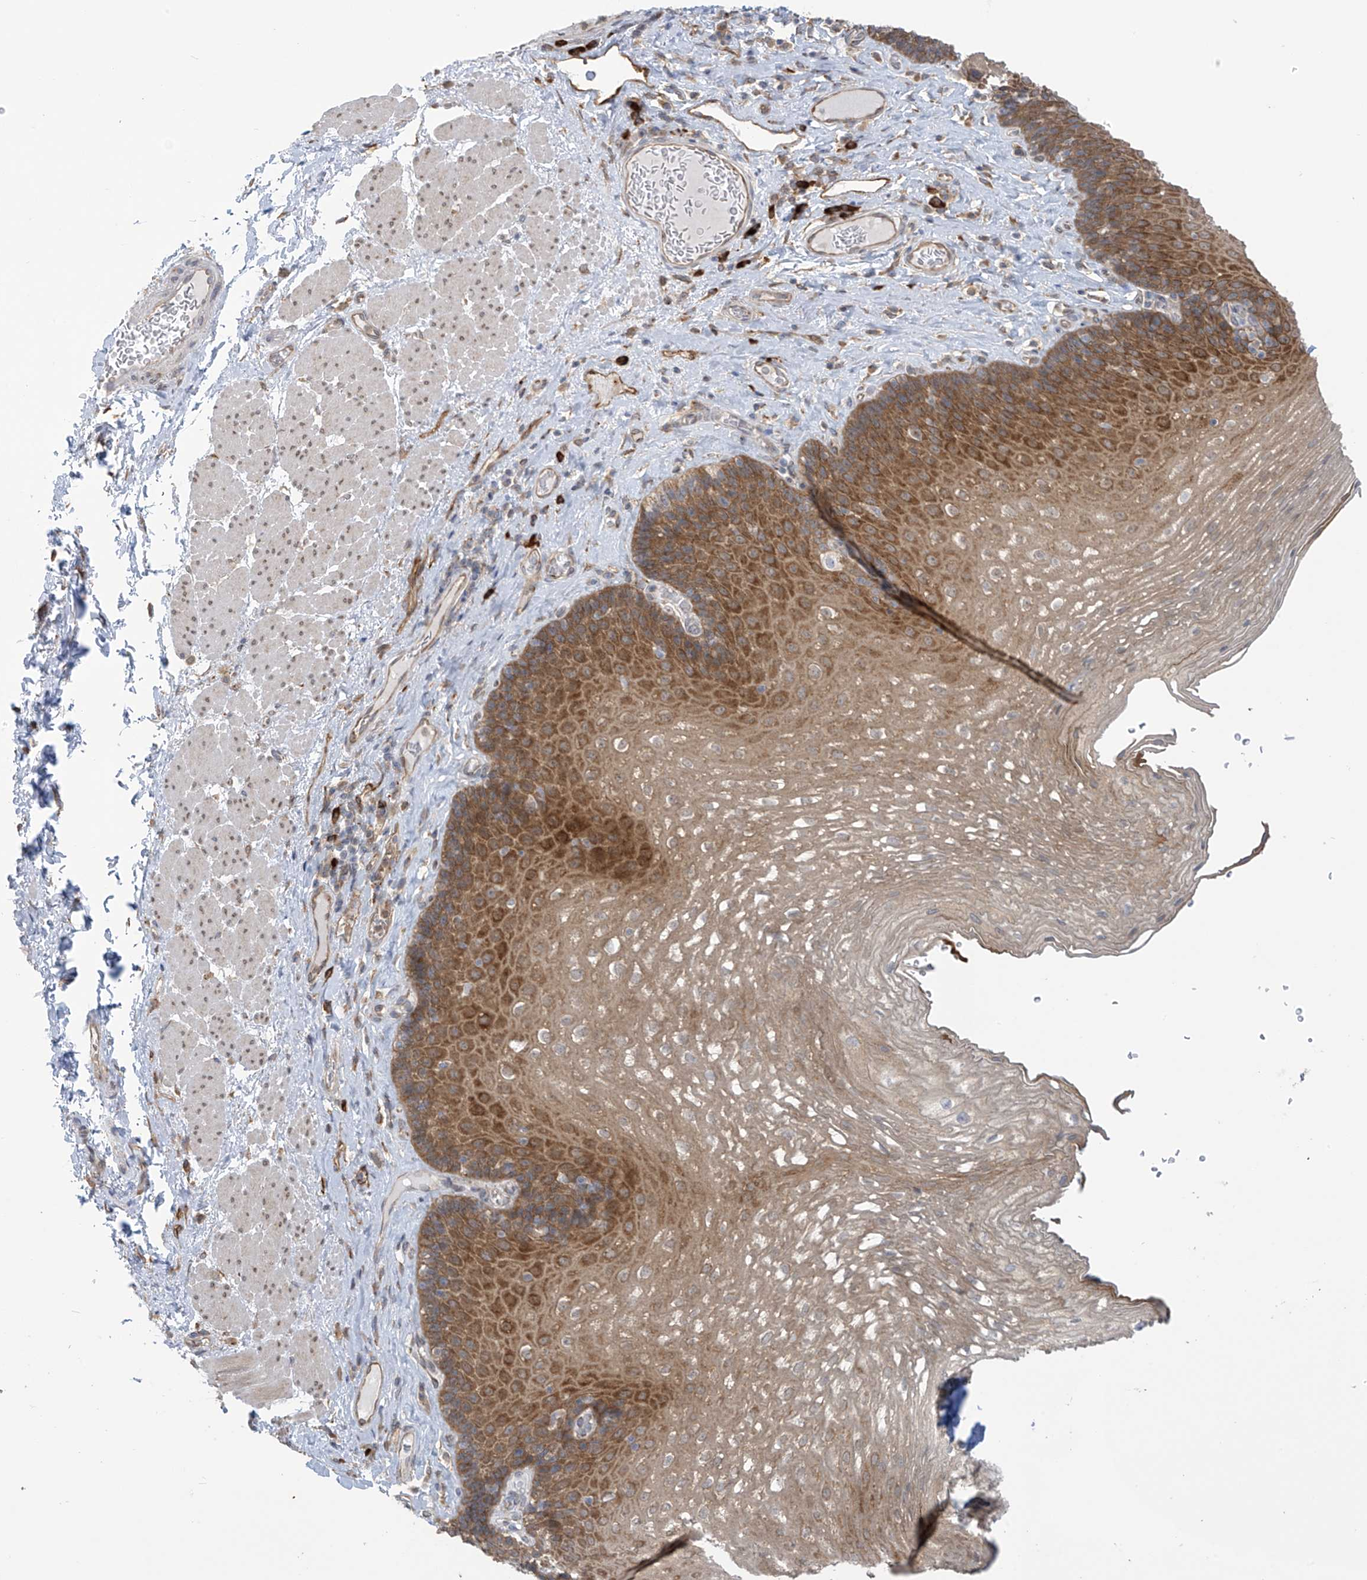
{"staining": {"intensity": "moderate", "quantity": ">75%", "location": "cytoplasmic/membranous"}, "tissue": "esophagus", "cell_type": "Squamous epithelial cells", "image_type": "normal", "snomed": [{"axis": "morphology", "description": "Normal tissue, NOS"}, {"axis": "topography", "description": "Esophagus"}], "caption": "The image shows staining of normal esophagus, revealing moderate cytoplasmic/membranous protein positivity (brown color) within squamous epithelial cells. The staining is performed using DAB (3,3'-diaminobenzidine) brown chromogen to label protein expression. The nuclei are counter-stained blue using hematoxylin.", "gene": "KIAA1522", "patient": {"sex": "female", "age": 66}}